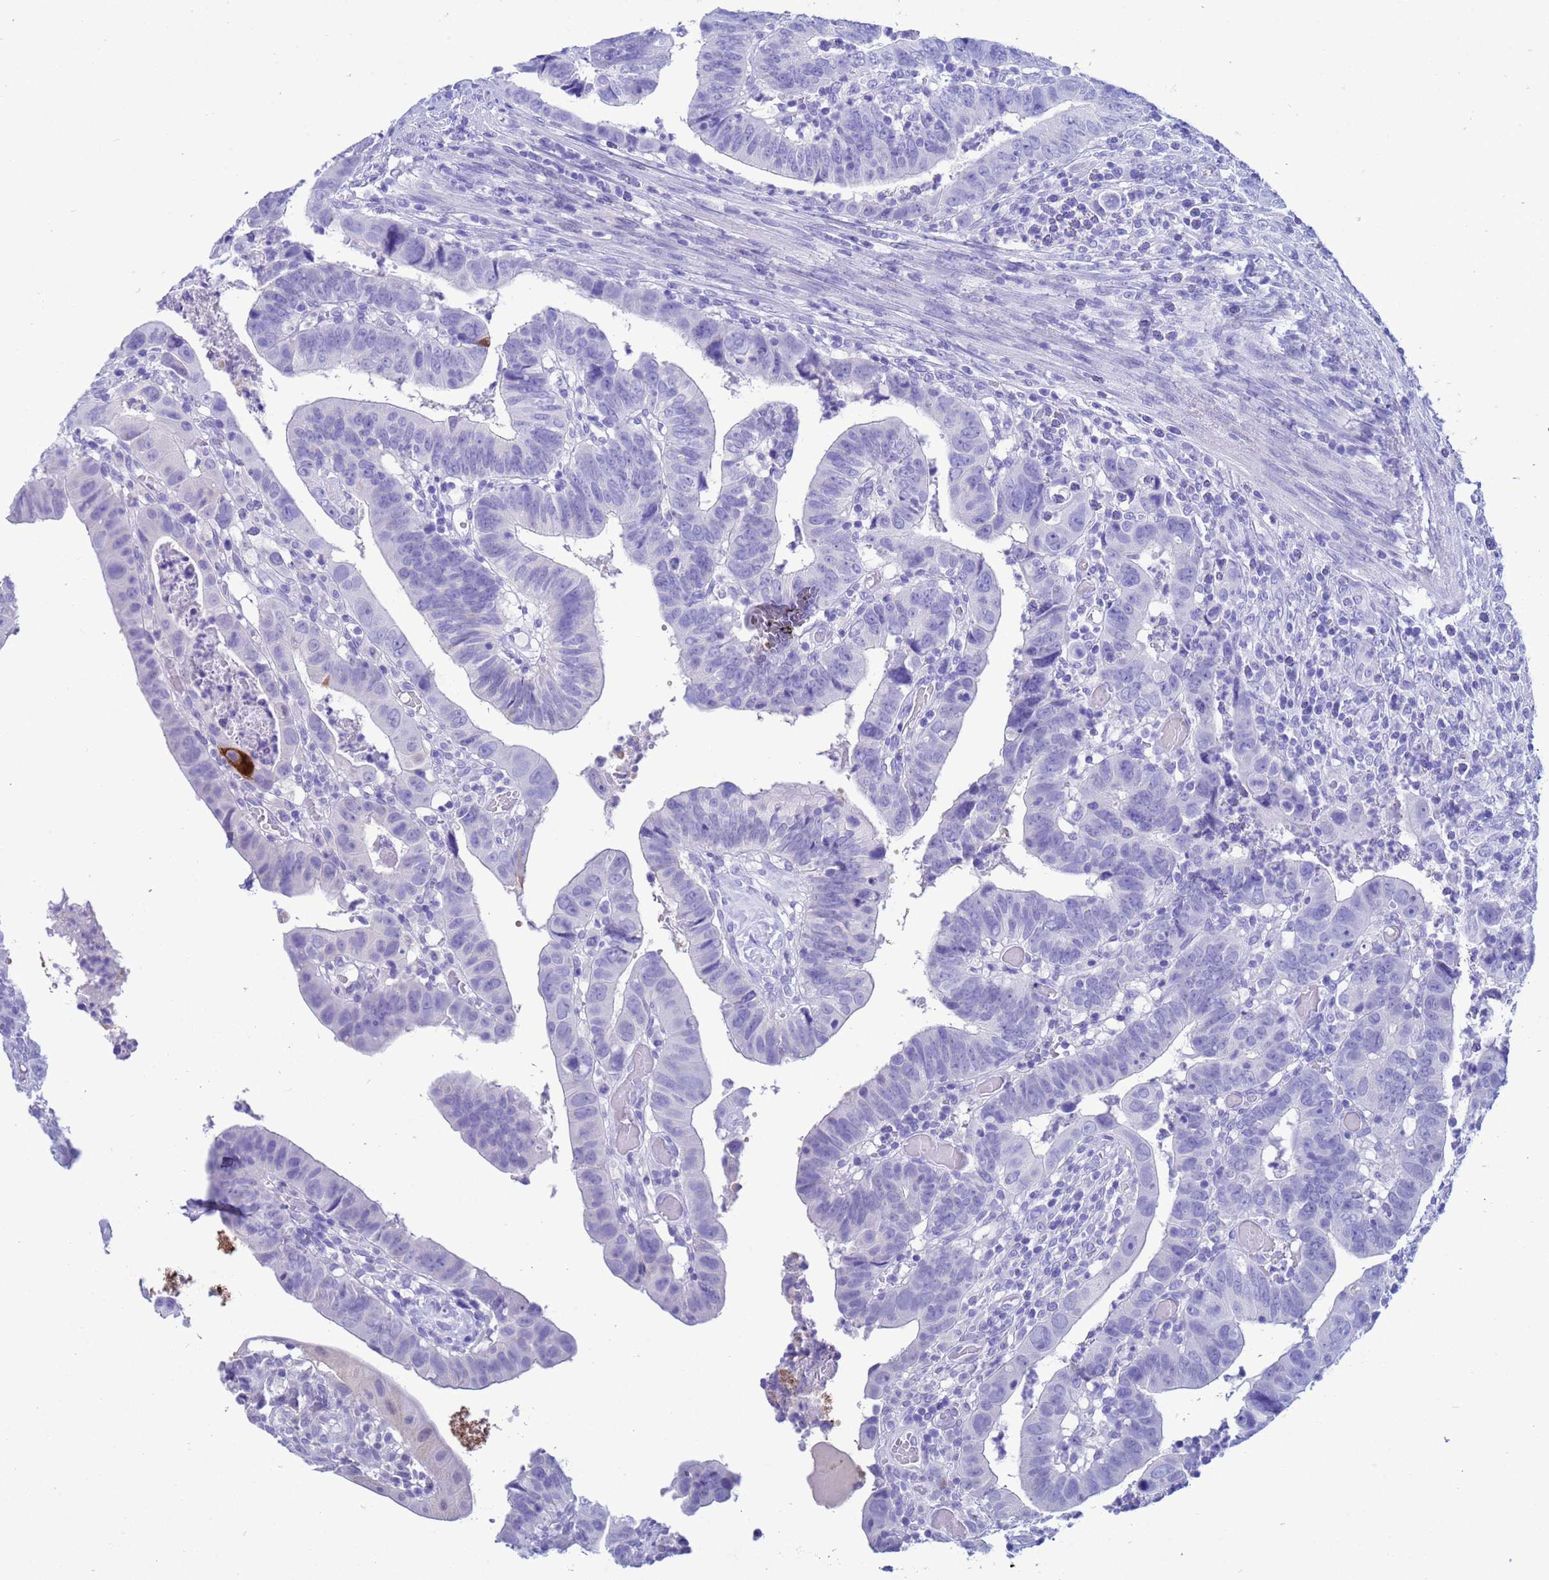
{"staining": {"intensity": "negative", "quantity": "none", "location": "none"}, "tissue": "colorectal cancer", "cell_type": "Tumor cells", "image_type": "cancer", "snomed": [{"axis": "morphology", "description": "Normal tissue, NOS"}, {"axis": "morphology", "description": "Adenocarcinoma, NOS"}, {"axis": "topography", "description": "Rectum"}], "caption": "The photomicrograph demonstrates no significant staining in tumor cells of colorectal adenocarcinoma.", "gene": "AKR1C2", "patient": {"sex": "female", "age": 65}}